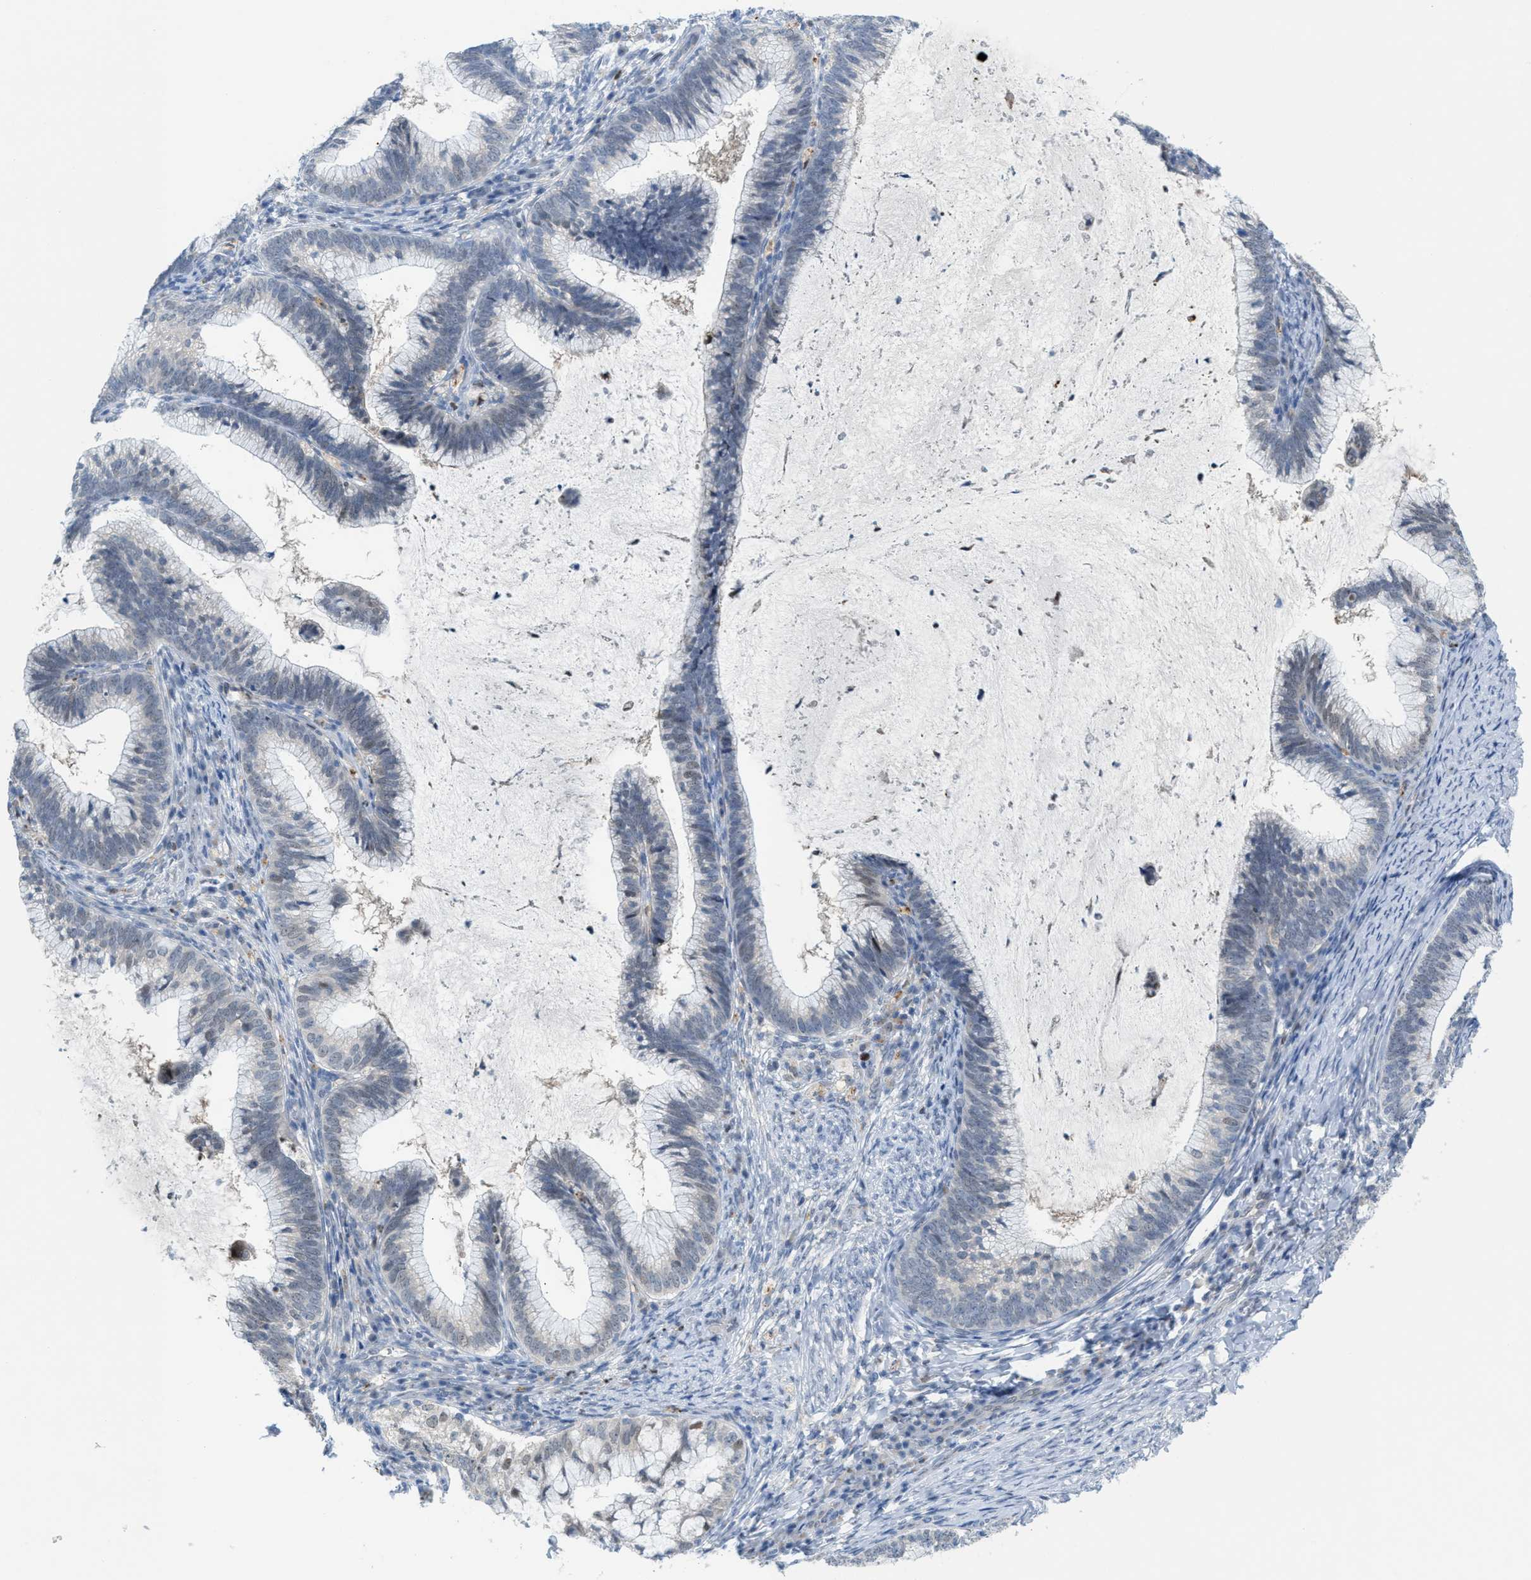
{"staining": {"intensity": "negative", "quantity": "none", "location": "none"}, "tissue": "cervical cancer", "cell_type": "Tumor cells", "image_type": "cancer", "snomed": [{"axis": "morphology", "description": "Adenocarcinoma, NOS"}, {"axis": "topography", "description": "Cervix"}], "caption": "Cervical cancer stained for a protein using immunohistochemistry (IHC) displays no staining tumor cells.", "gene": "PPM1D", "patient": {"sex": "female", "age": 36}}